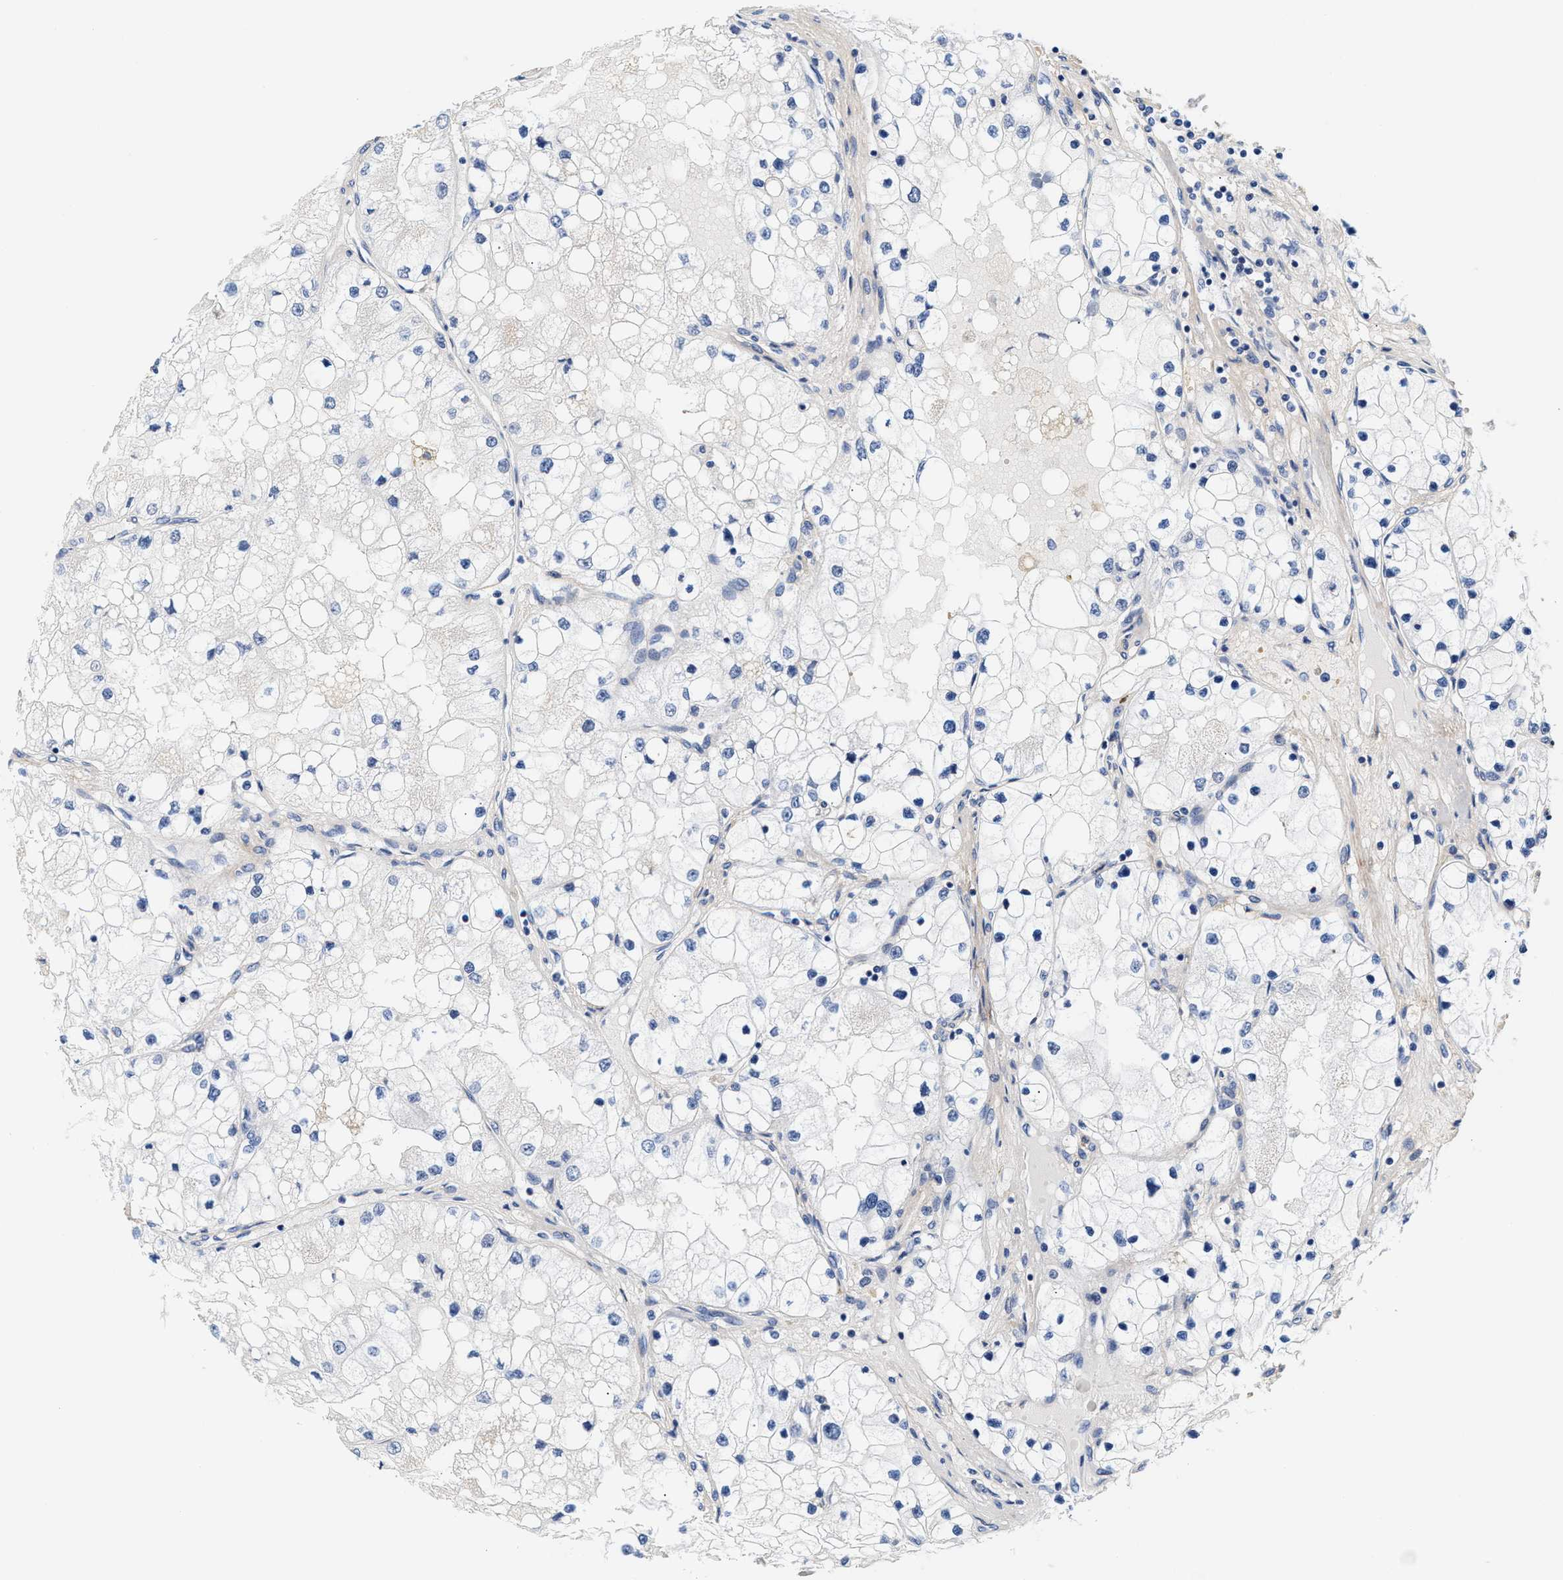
{"staining": {"intensity": "negative", "quantity": "none", "location": "none"}, "tissue": "renal cancer", "cell_type": "Tumor cells", "image_type": "cancer", "snomed": [{"axis": "morphology", "description": "Adenocarcinoma, NOS"}, {"axis": "topography", "description": "Kidney"}], "caption": "A micrograph of human adenocarcinoma (renal) is negative for staining in tumor cells.", "gene": "ACTL7B", "patient": {"sex": "male", "age": 68}}